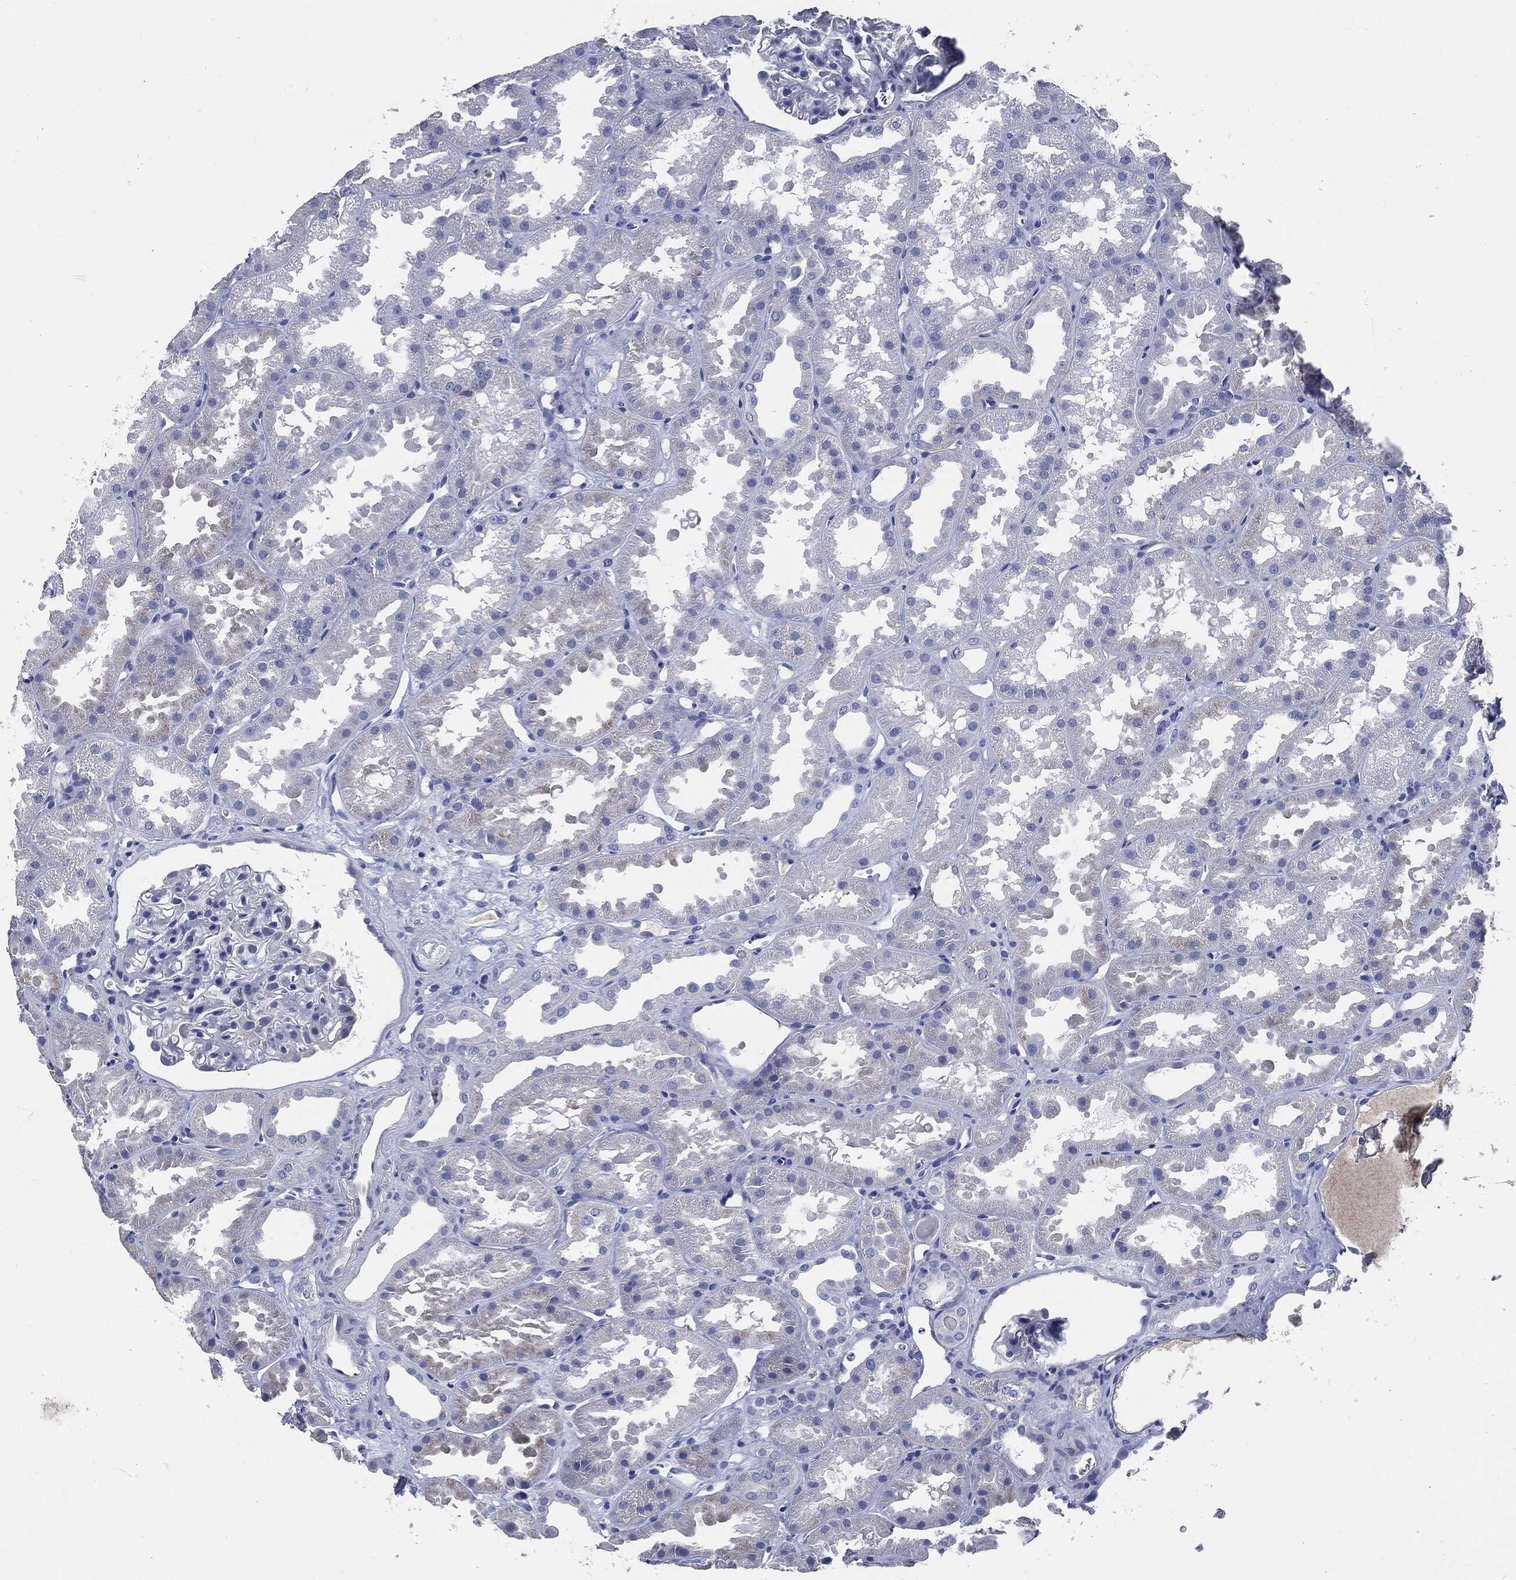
{"staining": {"intensity": "negative", "quantity": "none", "location": "none"}, "tissue": "kidney", "cell_type": "Cells in glomeruli", "image_type": "normal", "snomed": [{"axis": "morphology", "description": "Normal tissue, NOS"}, {"axis": "topography", "description": "Kidney"}], "caption": "Immunohistochemistry of normal human kidney shows no staining in cells in glomeruli. Nuclei are stained in blue.", "gene": "CD27", "patient": {"sex": "male", "age": 61}}